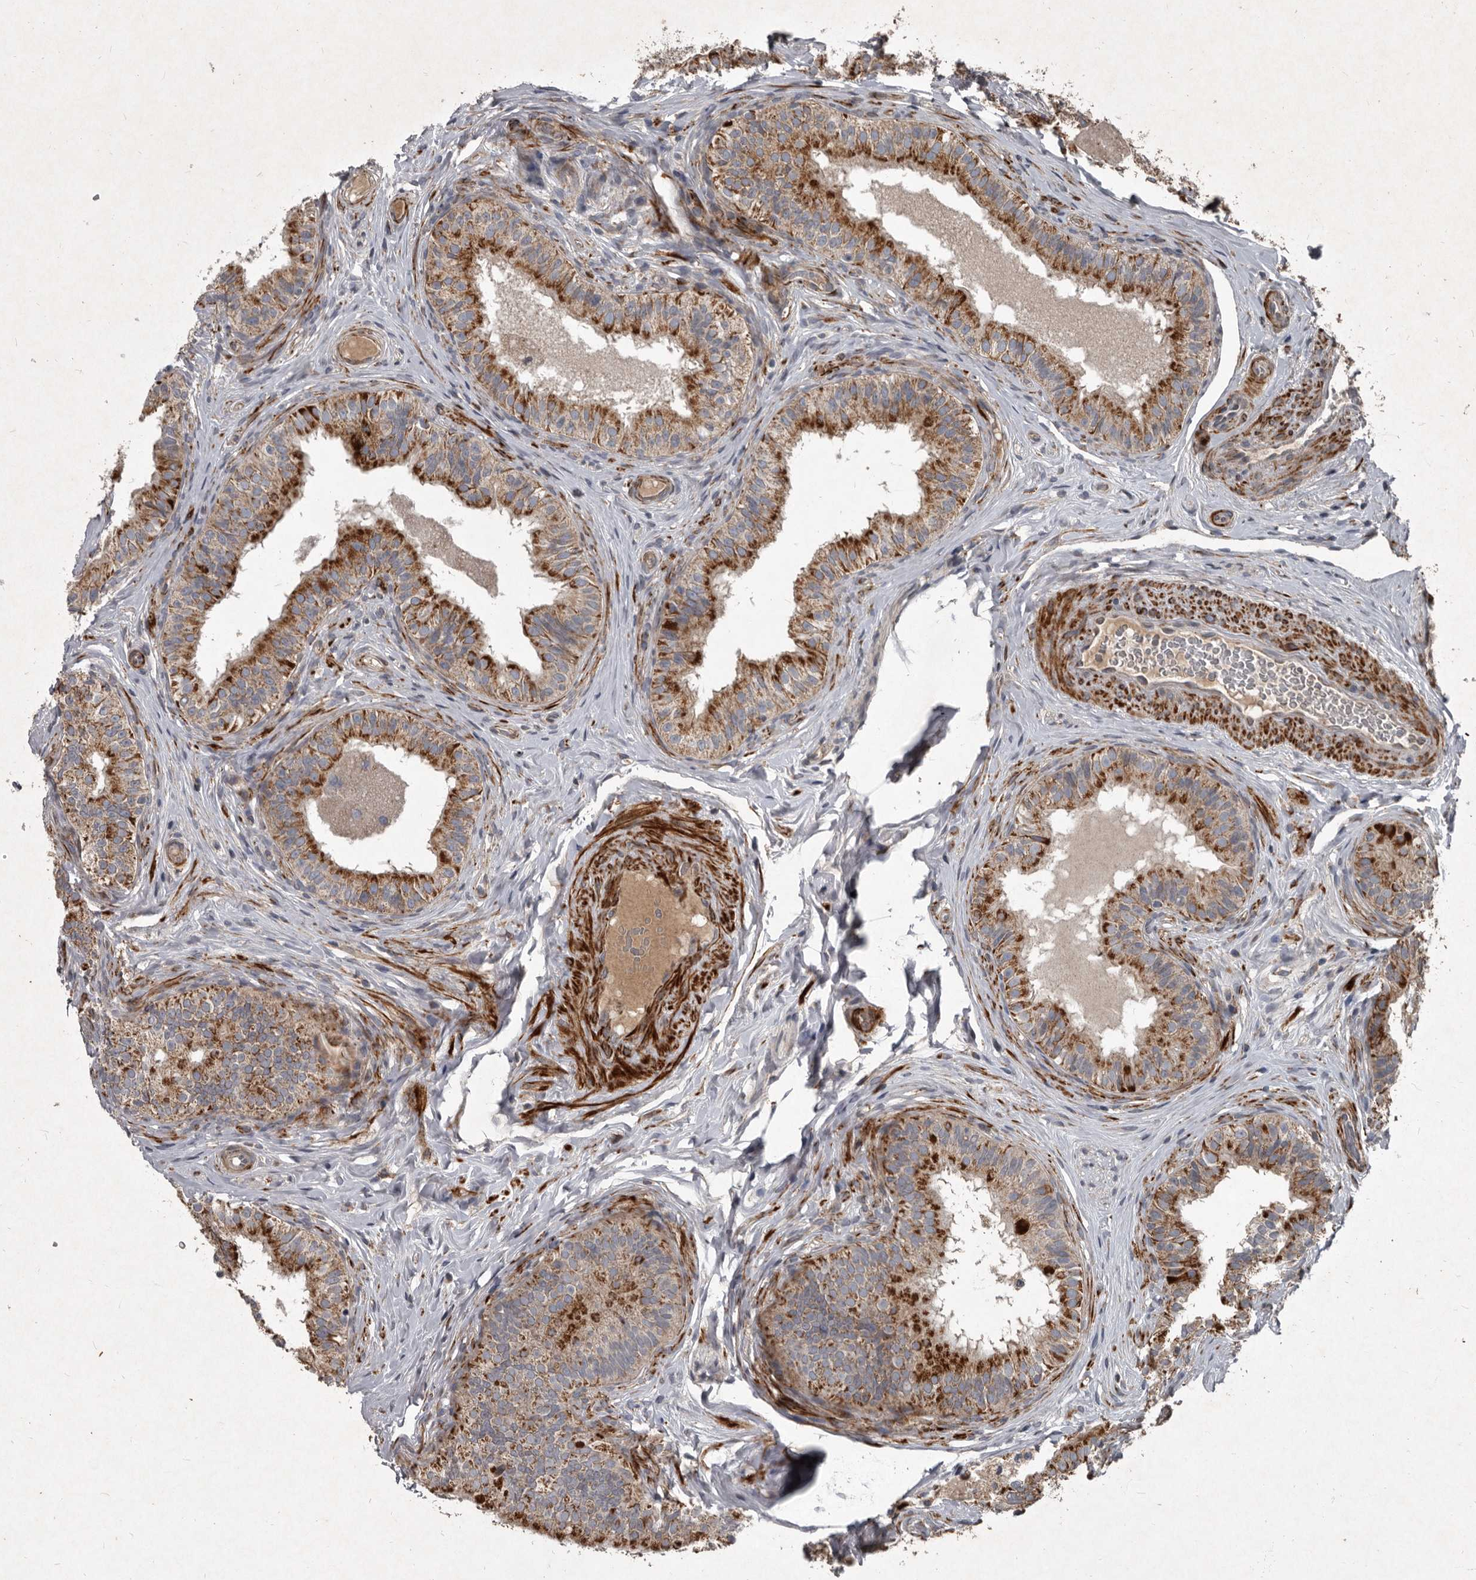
{"staining": {"intensity": "moderate", "quantity": ">75%", "location": "cytoplasmic/membranous"}, "tissue": "epididymis", "cell_type": "Glandular cells", "image_type": "normal", "snomed": [{"axis": "morphology", "description": "Normal tissue, NOS"}, {"axis": "topography", "description": "Epididymis"}], "caption": "IHC of benign human epididymis displays medium levels of moderate cytoplasmic/membranous expression in about >75% of glandular cells.", "gene": "MRPS15", "patient": {"sex": "male", "age": 49}}